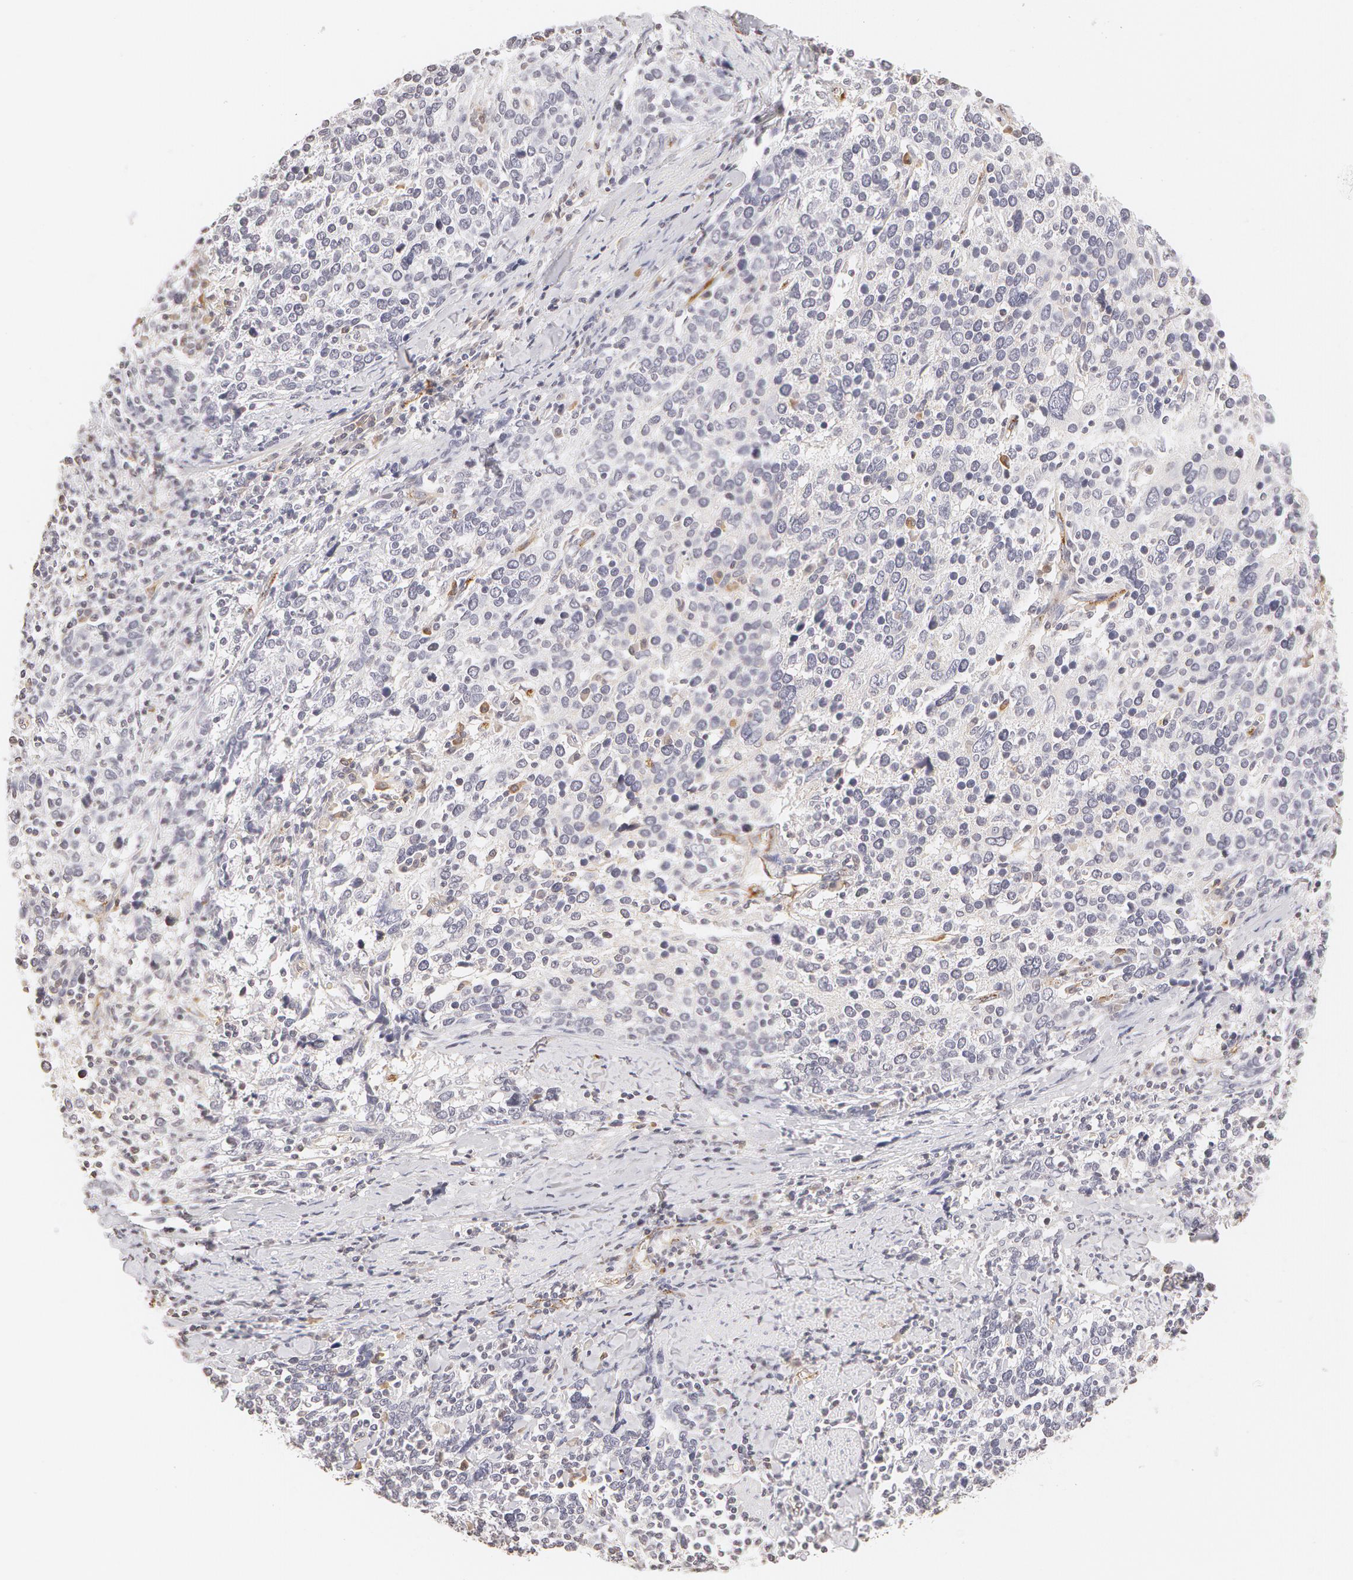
{"staining": {"intensity": "negative", "quantity": "none", "location": "none"}, "tissue": "cervical cancer", "cell_type": "Tumor cells", "image_type": "cancer", "snomed": [{"axis": "morphology", "description": "Squamous cell carcinoma, NOS"}, {"axis": "topography", "description": "Cervix"}], "caption": "Cervical cancer (squamous cell carcinoma) was stained to show a protein in brown. There is no significant staining in tumor cells. (Stains: DAB (3,3'-diaminobenzidine) IHC with hematoxylin counter stain, Microscopy: brightfield microscopy at high magnification).", "gene": "VWF", "patient": {"sex": "female", "age": 41}}